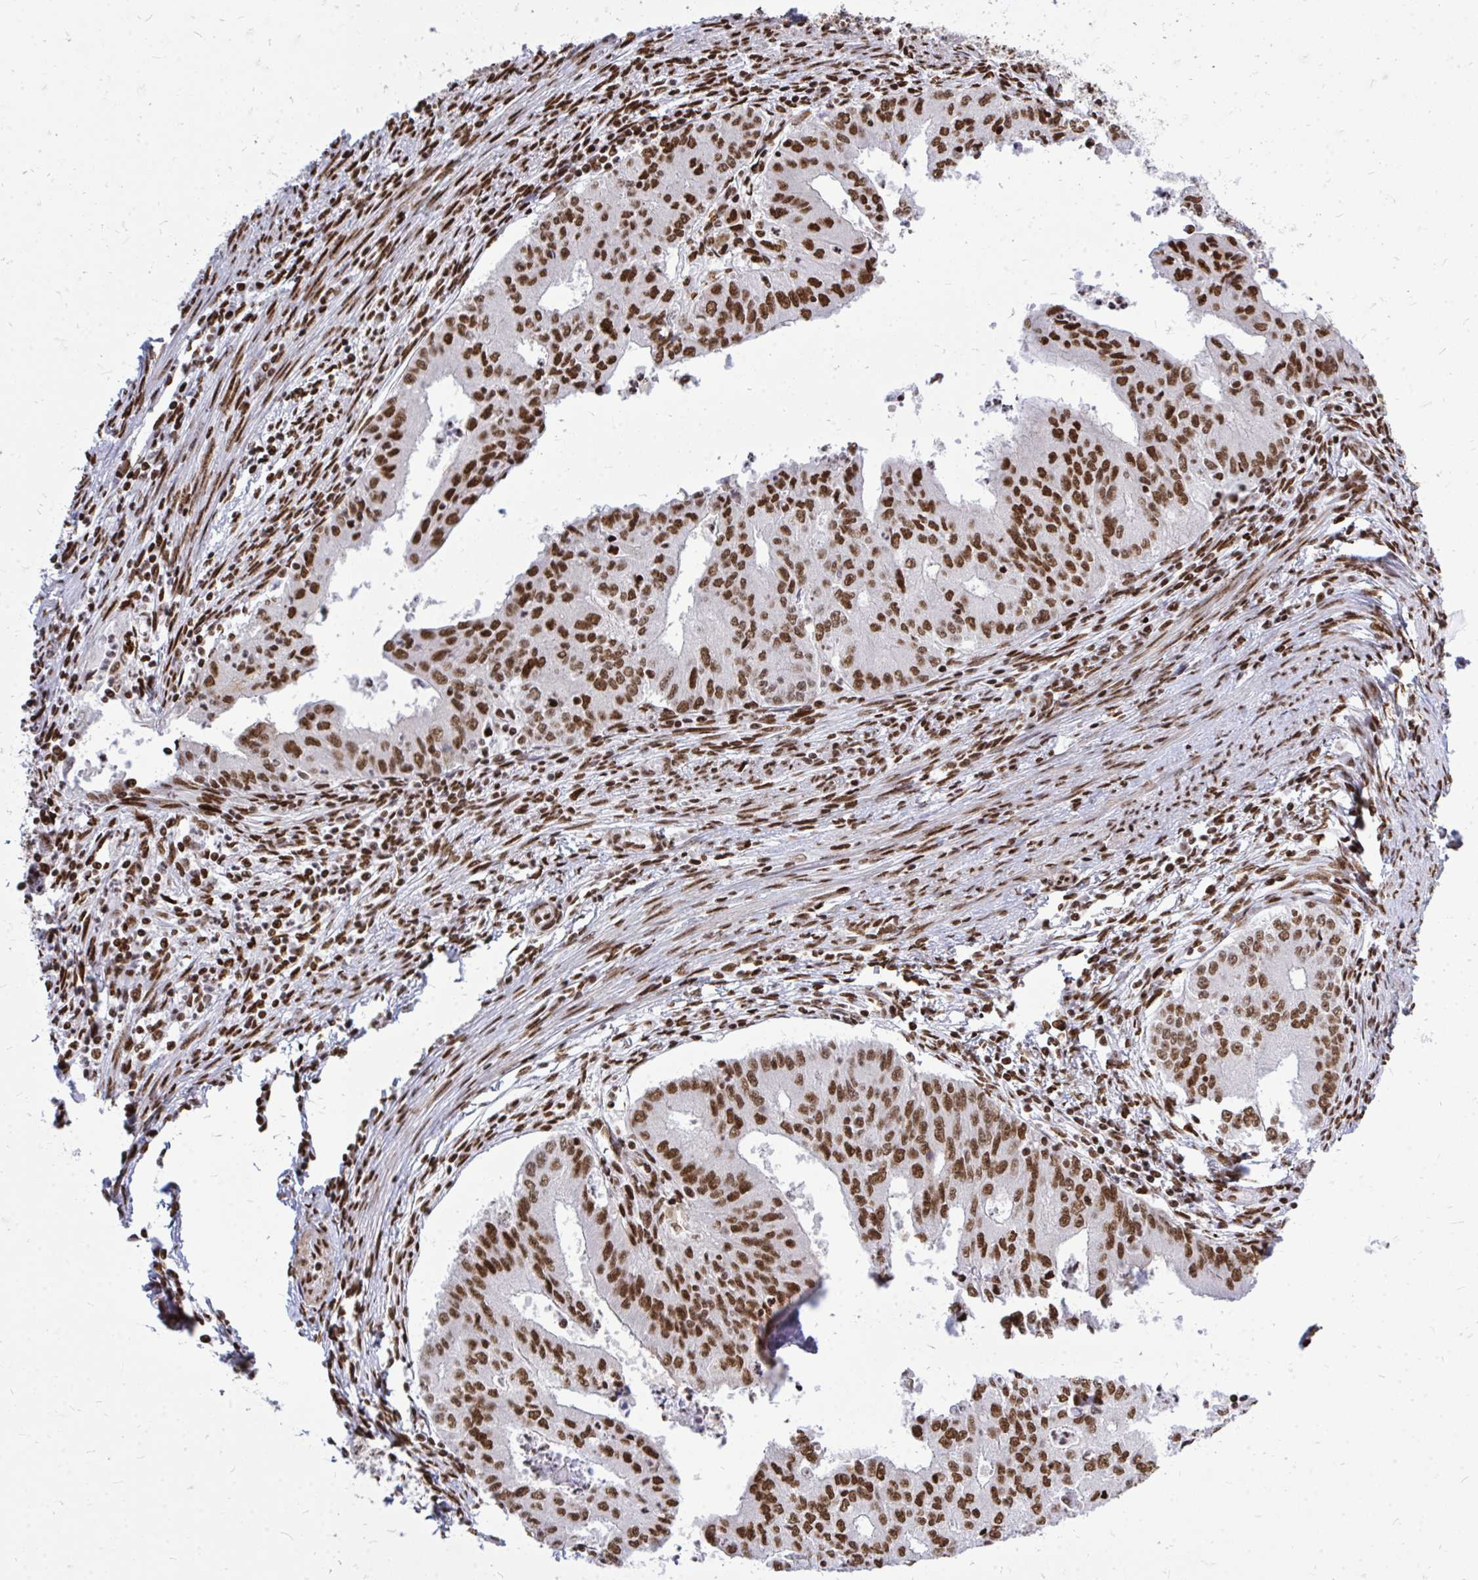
{"staining": {"intensity": "strong", "quantity": ">75%", "location": "nuclear"}, "tissue": "endometrial cancer", "cell_type": "Tumor cells", "image_type": "cancer", "snomed": [{"axis": "morphology", "description": "Adenocarcinoma, NOS"}, {"axis": "topography", "description": "Endometrium"}], "caption": "High-magnification brightfield microscopy of adenocarcinoma (endometrial) stained with DAB (3,3'-diaminobenzidine) (brown) and counterstained with hematoxylin (blue). tumor cells exhibit strong nuclear positivity is appreciated in approximately>75% of cells.", "gene": "TBL1Y", "patient": {"sex": "female", "age": 50}}